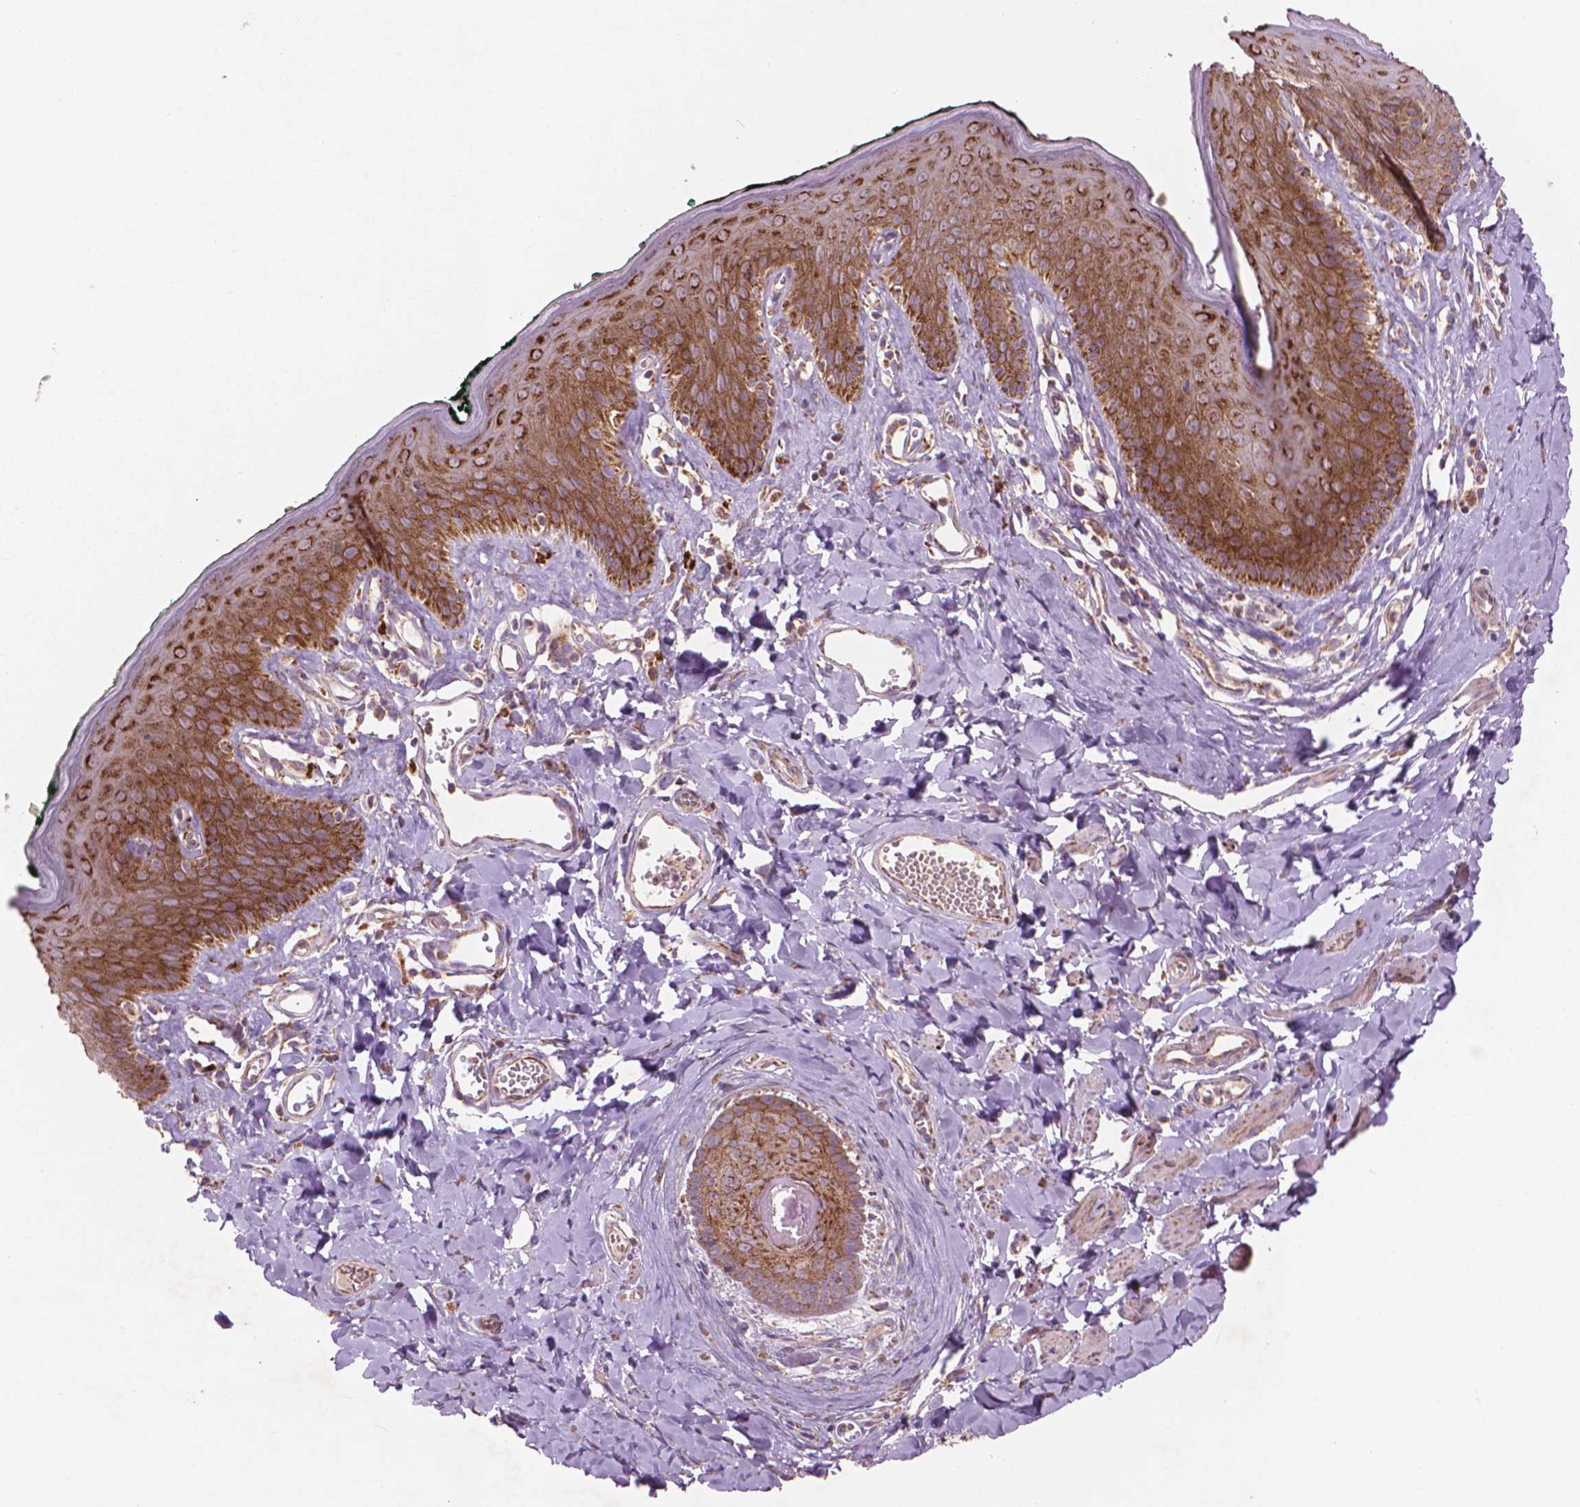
{"staining": {"intensity": "strong", "quantity": ">75%", "location": "cytoplasmic/membranous"}, "tissue": "skin", "cell_type": "Epidermal cells", "image_type": "normal", "snomed": [{"axis": "morphology", "description": "Normal tissue, NOS"}, {"axis": "topography", "description": "Vulva"}, {"axis": "topography", "description": "Peripheral nerve tissue"}], "caption": "The histopathology image exhibits immunohistochemical staining of normal skin. There is strong cytoplasmic/membranous staining is appreciated in approximately >75% of epidermal cells.", "gene": "NLRX1", "patient": {"sex": "female", "age": 66}}